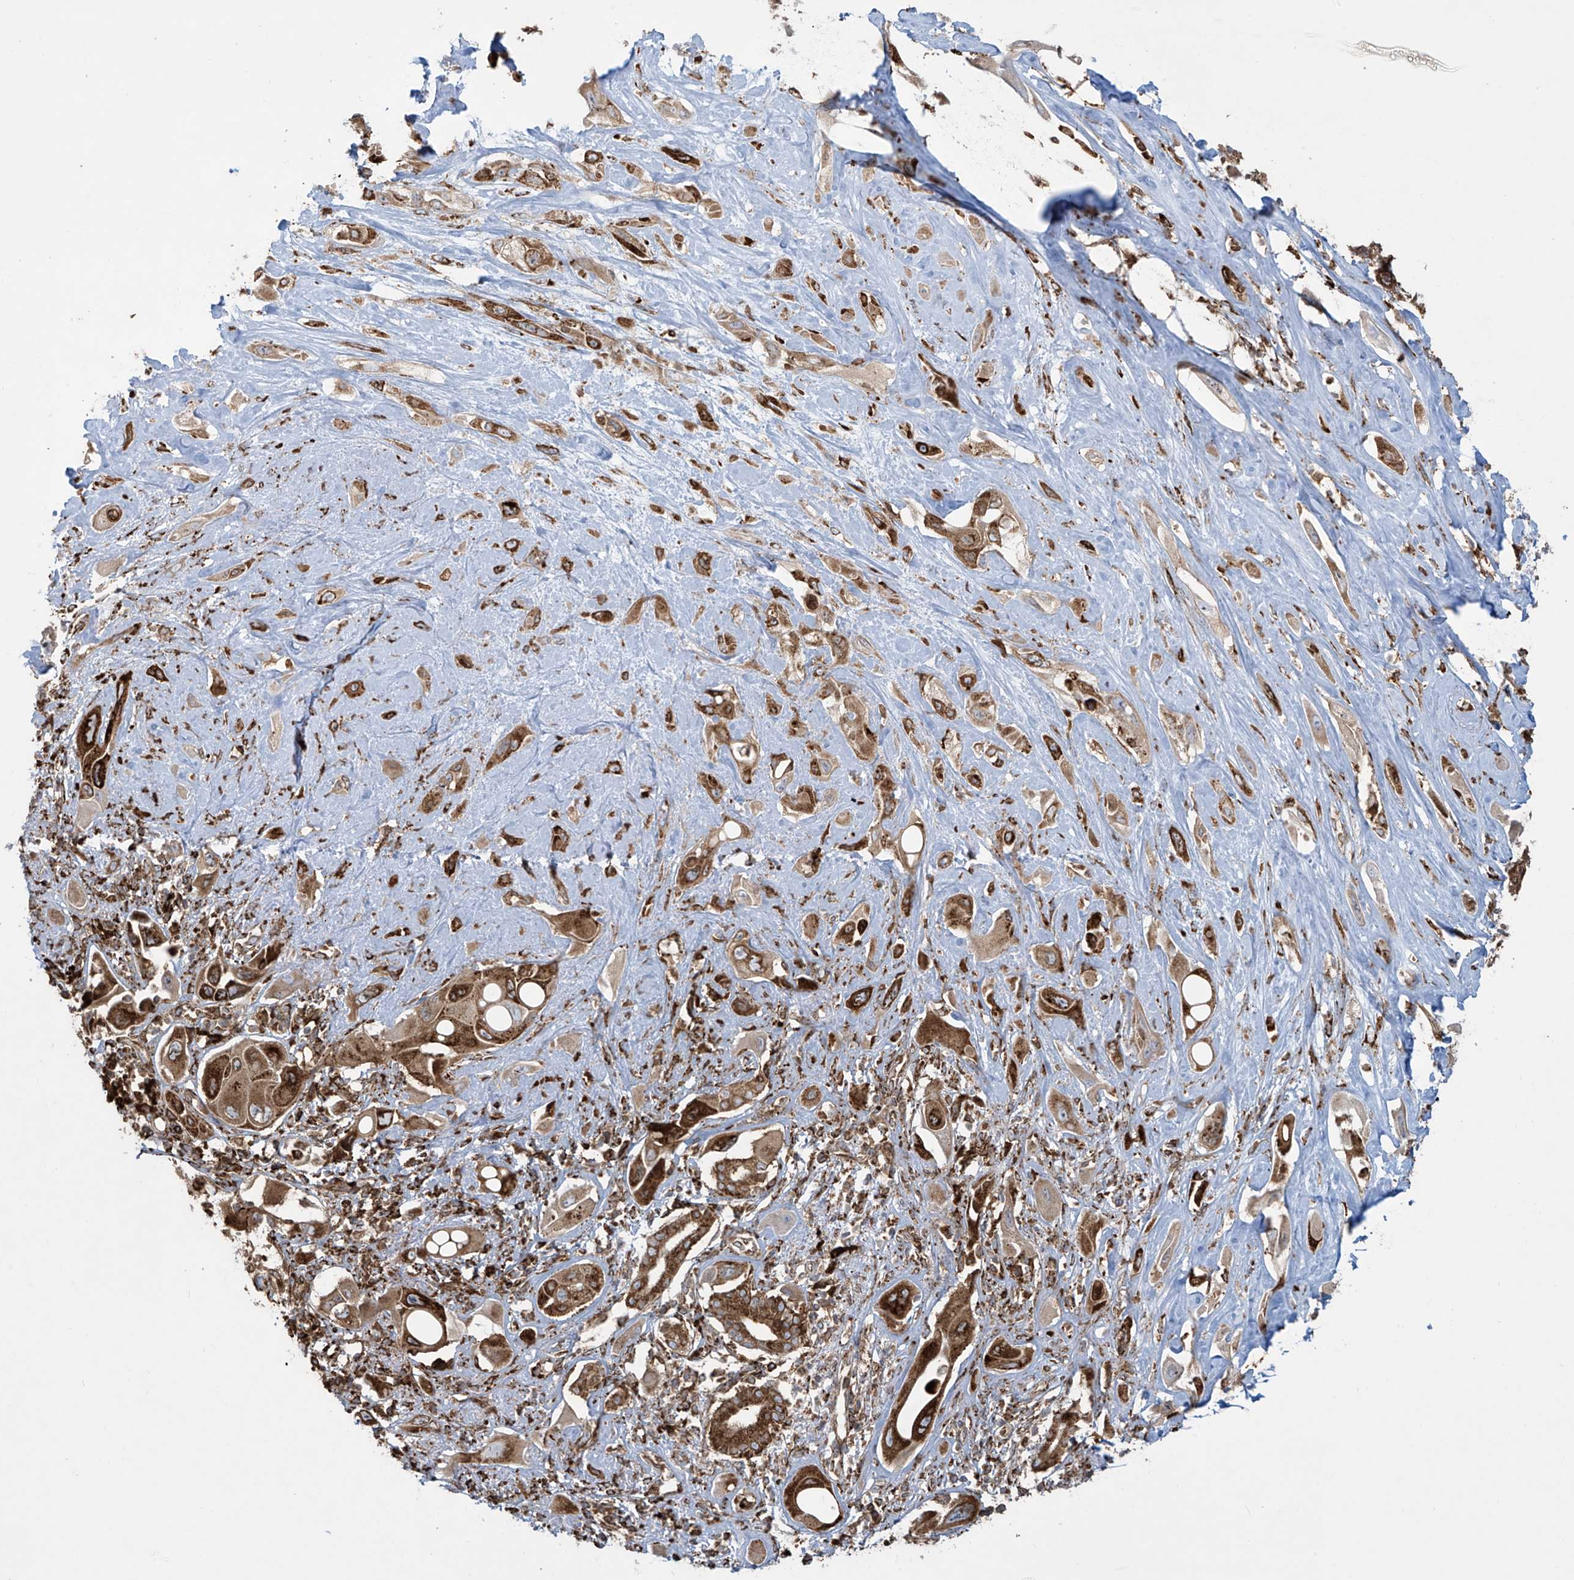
{"staining": {"intensity": "moderate", "quantity": ">75%", "location": "cytoplasmic/membranous"}, "tissue": "pancreatic cancer", "cell_type": "Tumor cells", "image_type": "cancer", "snomed": [{"axis": "morphology", "description": "Adenocarcinoma, NOS"}, {"axis": "topography", "description": "Pancreas"}], "caption": "IHC histopathology image of neoplastic tissue: human pancreatic cancer stained using immunohistochemistry (IHC) displays medium levels of moderate protein expression localized specifically in the cytoplasmic/membranous of tumor cells, appearing as a cytoplasmic/membranous brown color.", "gene": "MX1", "patient": {"sex": "male", "age": 68}}